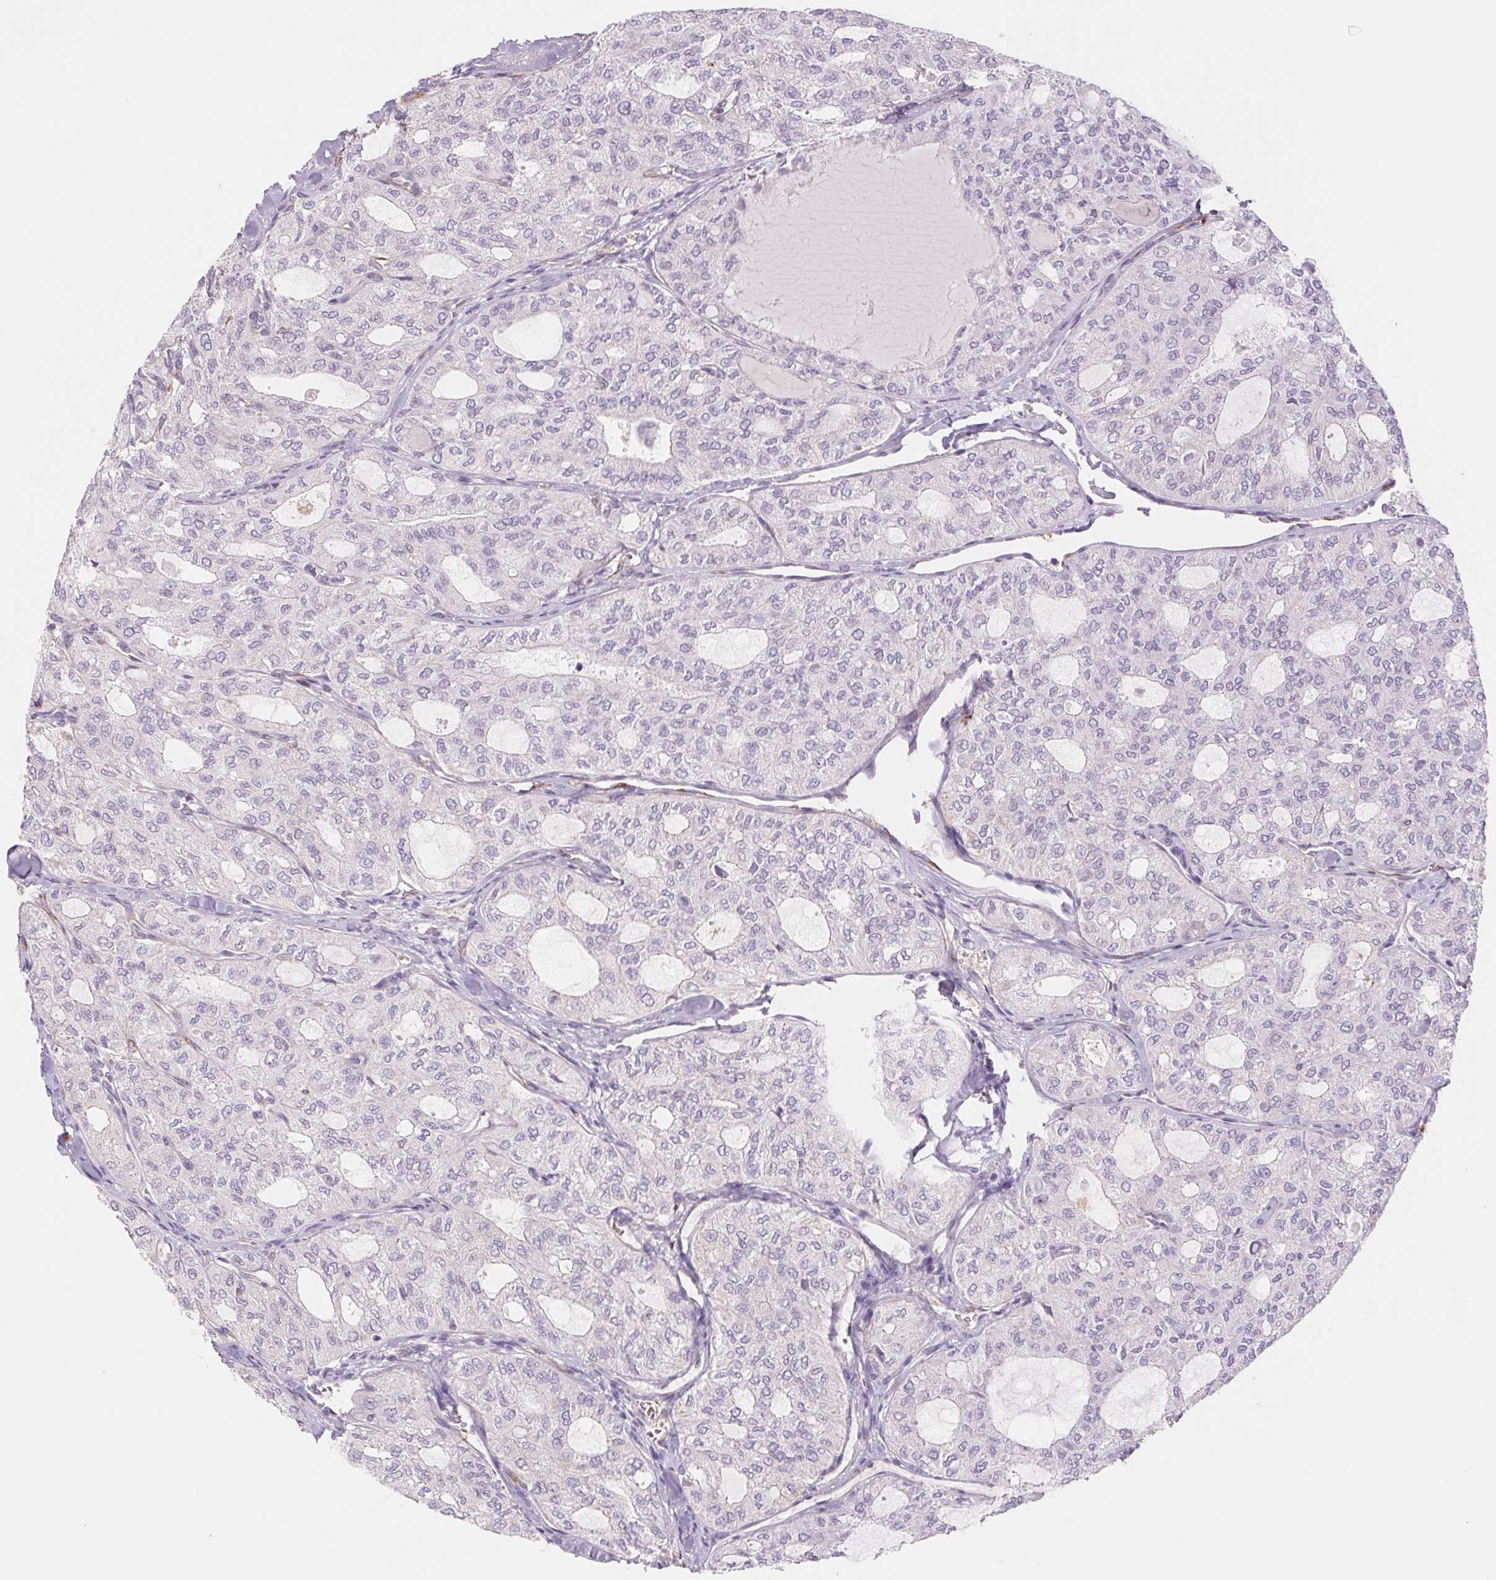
{"staining": {"intensity": "negative", "quantity": "none", "location": "none"}, "tissue": "thyroid cancer", "cell_type": "Tumor cells", "image_type": "cancer", "snomed": [{"axis": "morphology", "description": "Follicular adenoma carcinoma, NOS"}, {"axis": "topography", "description": "Thyroid gland"}], "caption": "Tumor cells are negative for protein expression in human thyroid cancer.", "gene": "IGFL3", "patient": {"sex": "male", "age": 75}}